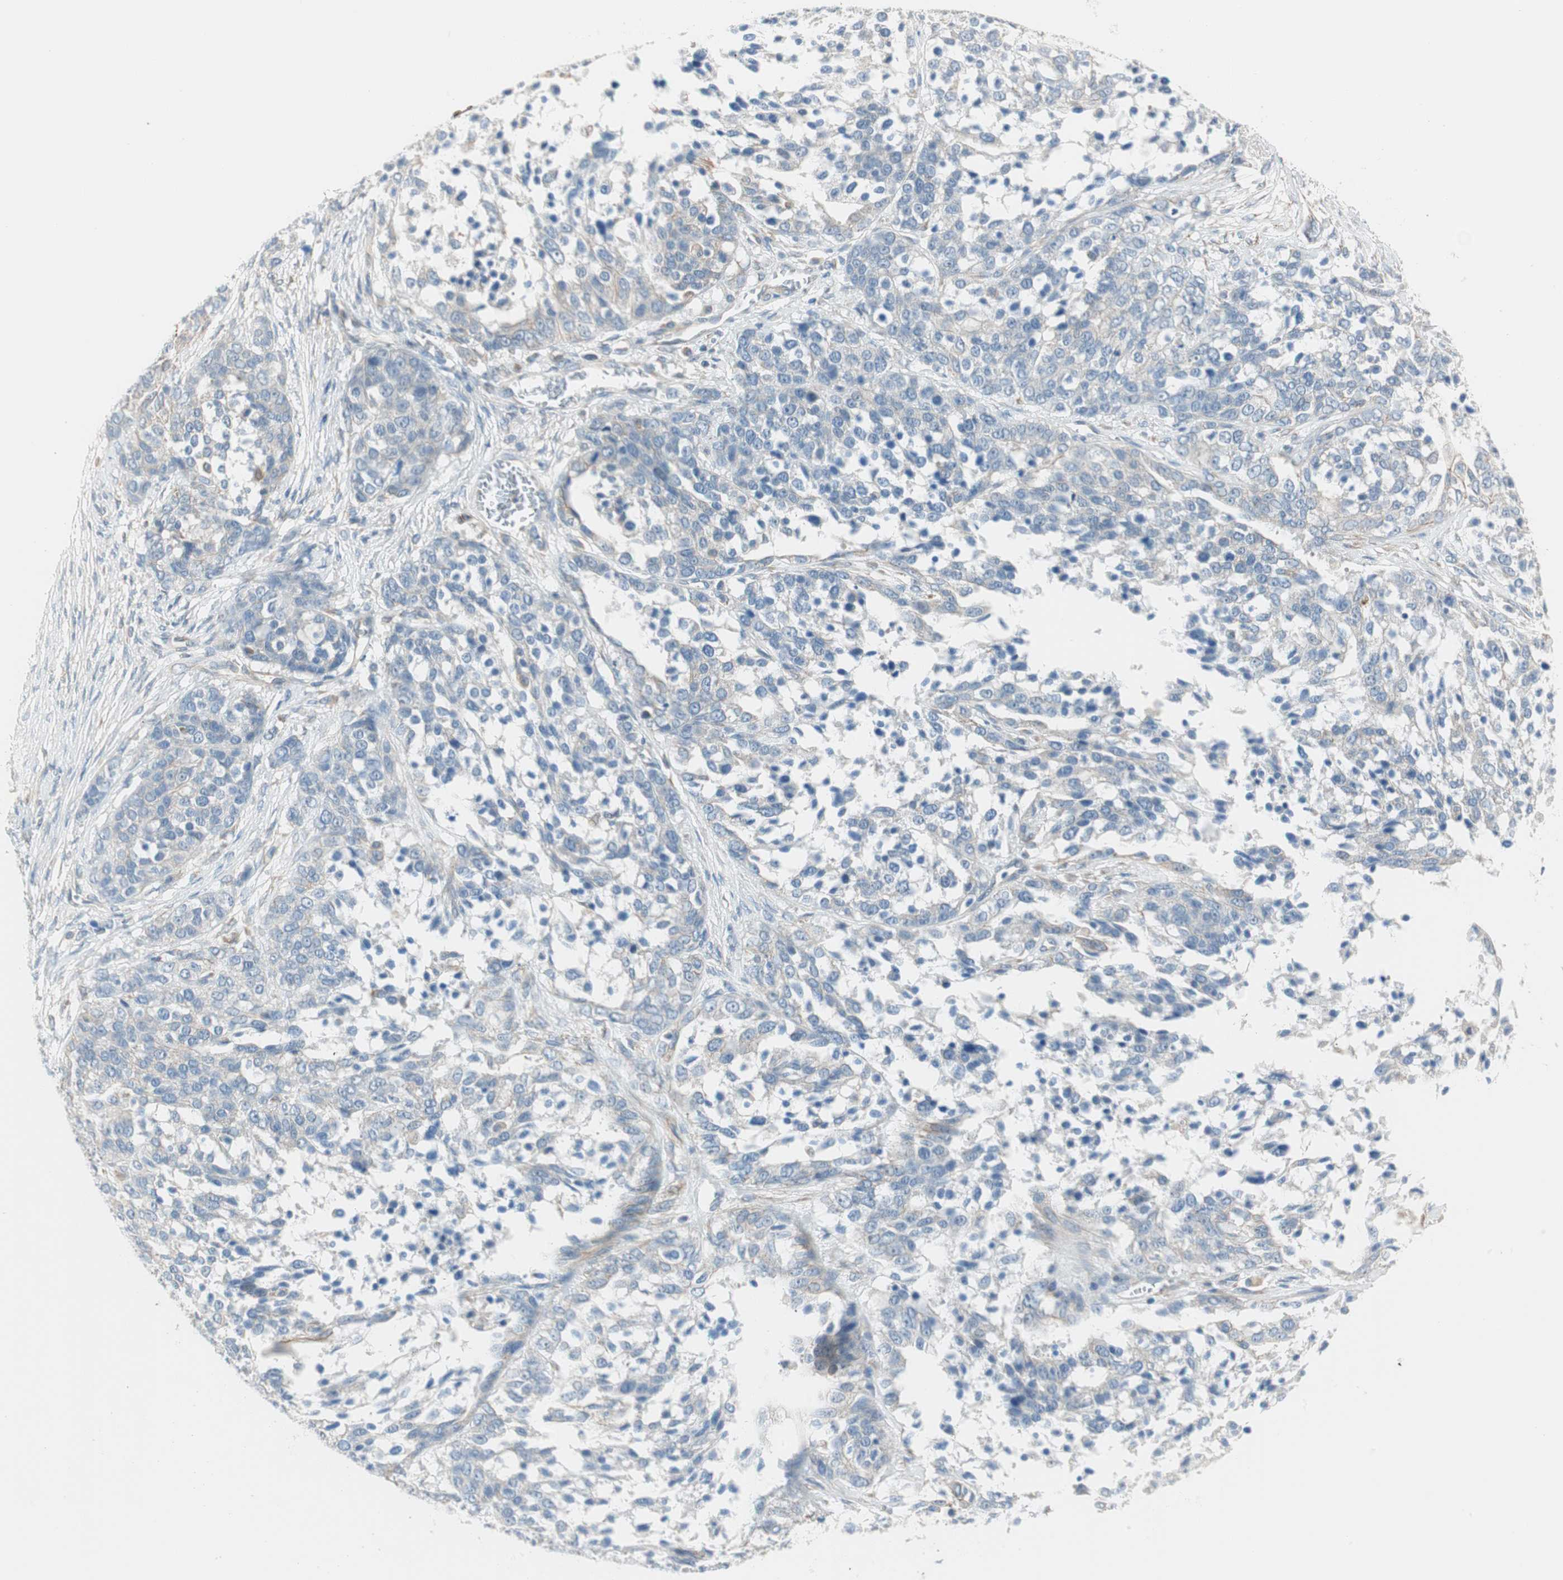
{"staining": {"intensity": "negative", "quantity": "none", "location": "none"}, "tissue": "ovarian cancer", "cell_type": "Tumor cells", "image_type": "cancer", "snomed": [{"axis": "morphology", "description": "Cystadenocarcinoma, serous, NOS"}, {"axis": "topography", "description": "Ovary"}], "caption": "Immunohistochemistry (IHC) of human ovarian cancer (serous cystadenocarcinoma) displays no positivity in tumor cells.", "gene": "CDK3", "patient": {"sex": "female", "age": 44}}